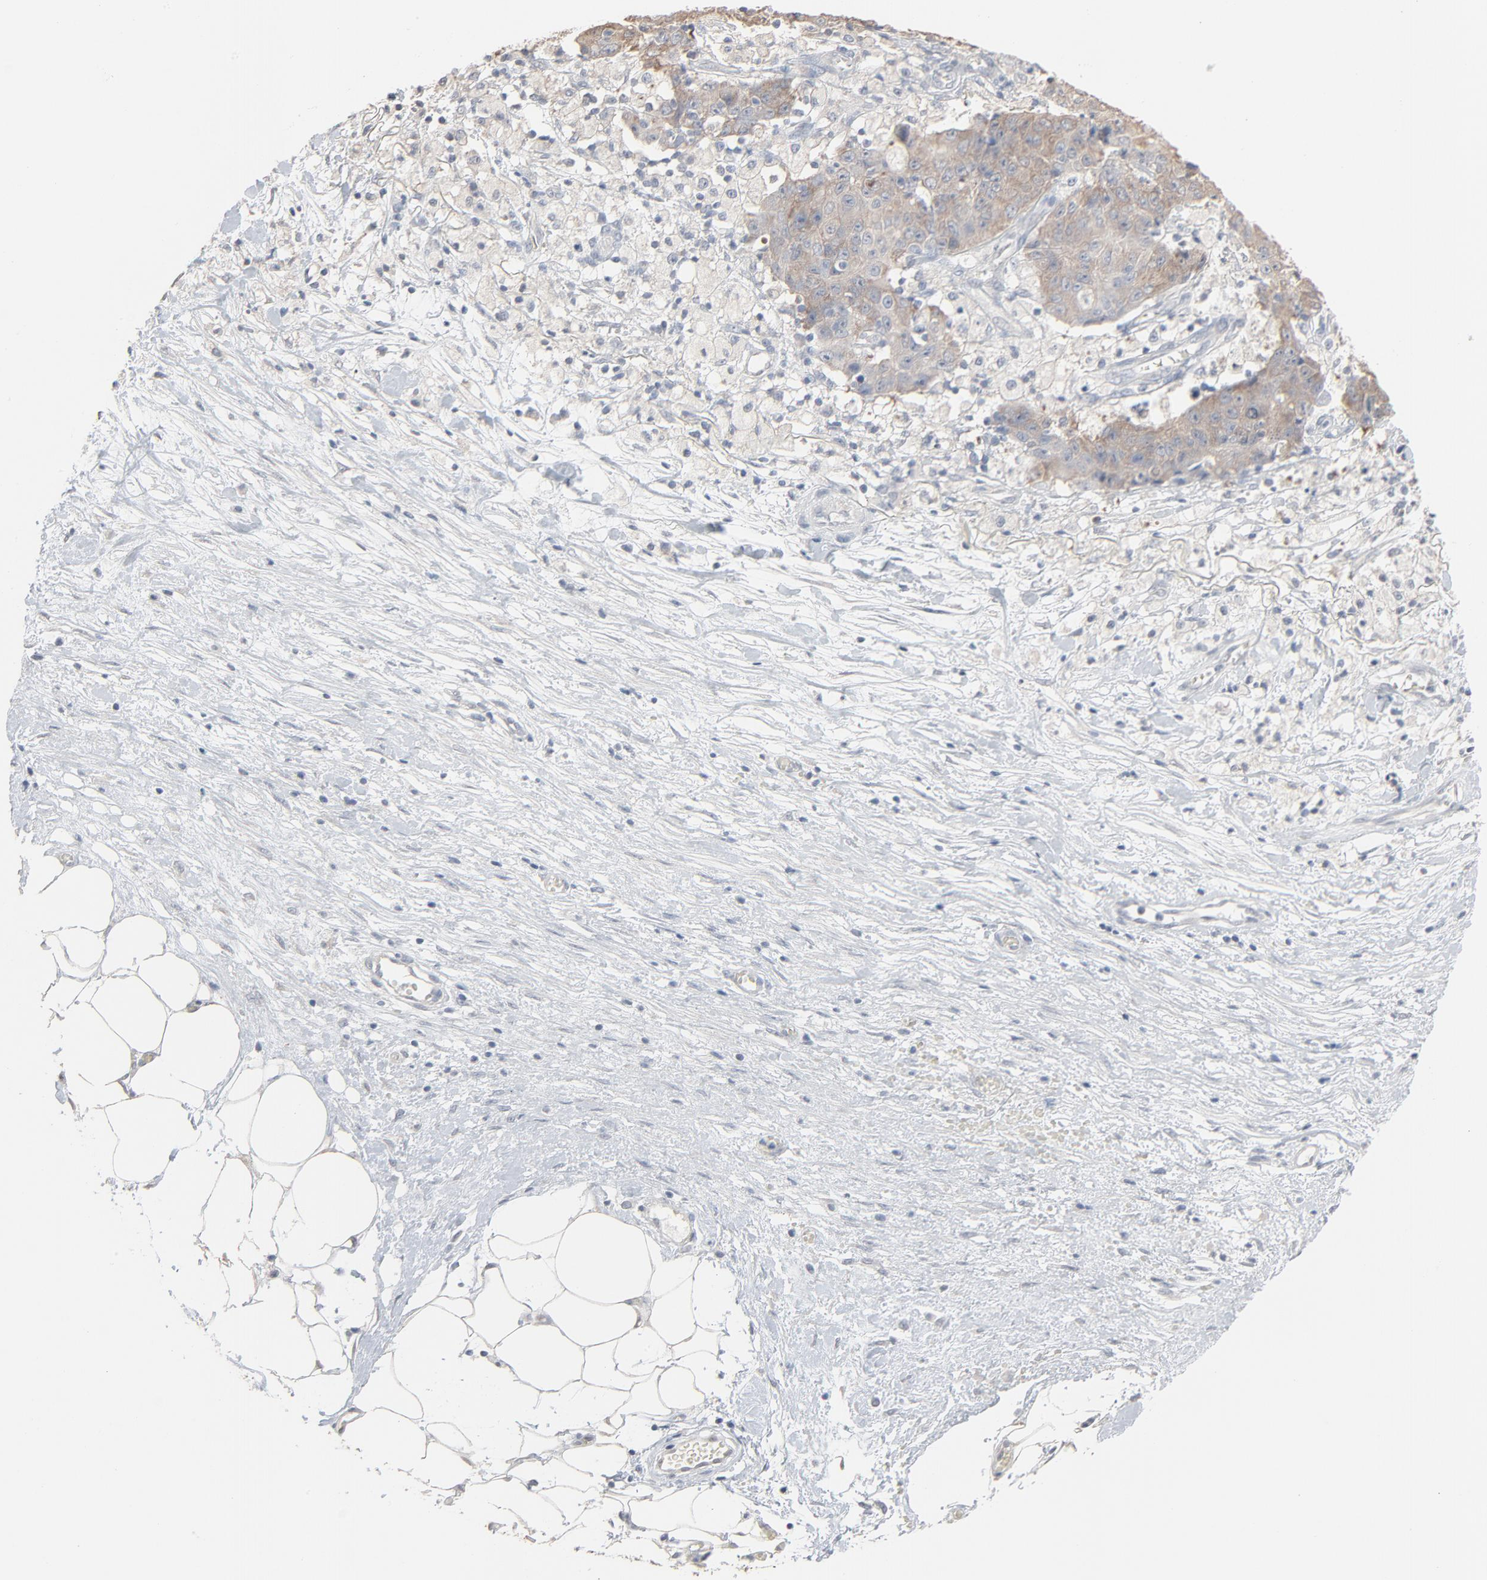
{"staining": {"intensity": "weak", "quantity": ">75%", "location": "cytoplasmic/membranous"}, "tissue": "ovarian cancer", "cell_type": "Tumor cells", "image_type": "cancer", "snomed": [{"axis": "morphology", "description": "Carcinoma, endometroid"}, {"axis": "topography", "description": "Ovary"}], "caption": "Tumor cells display low levels of weak cytoplasmic/membranous staining in approximately >75% of cells in ovarian endometroid carcinoma. (DAB (3,3'-diaminobenzidine) IHC with brightfield microscopy, high magnification).", "gene": "CCT5", "patient": {"sex": "female", "age": 42}}